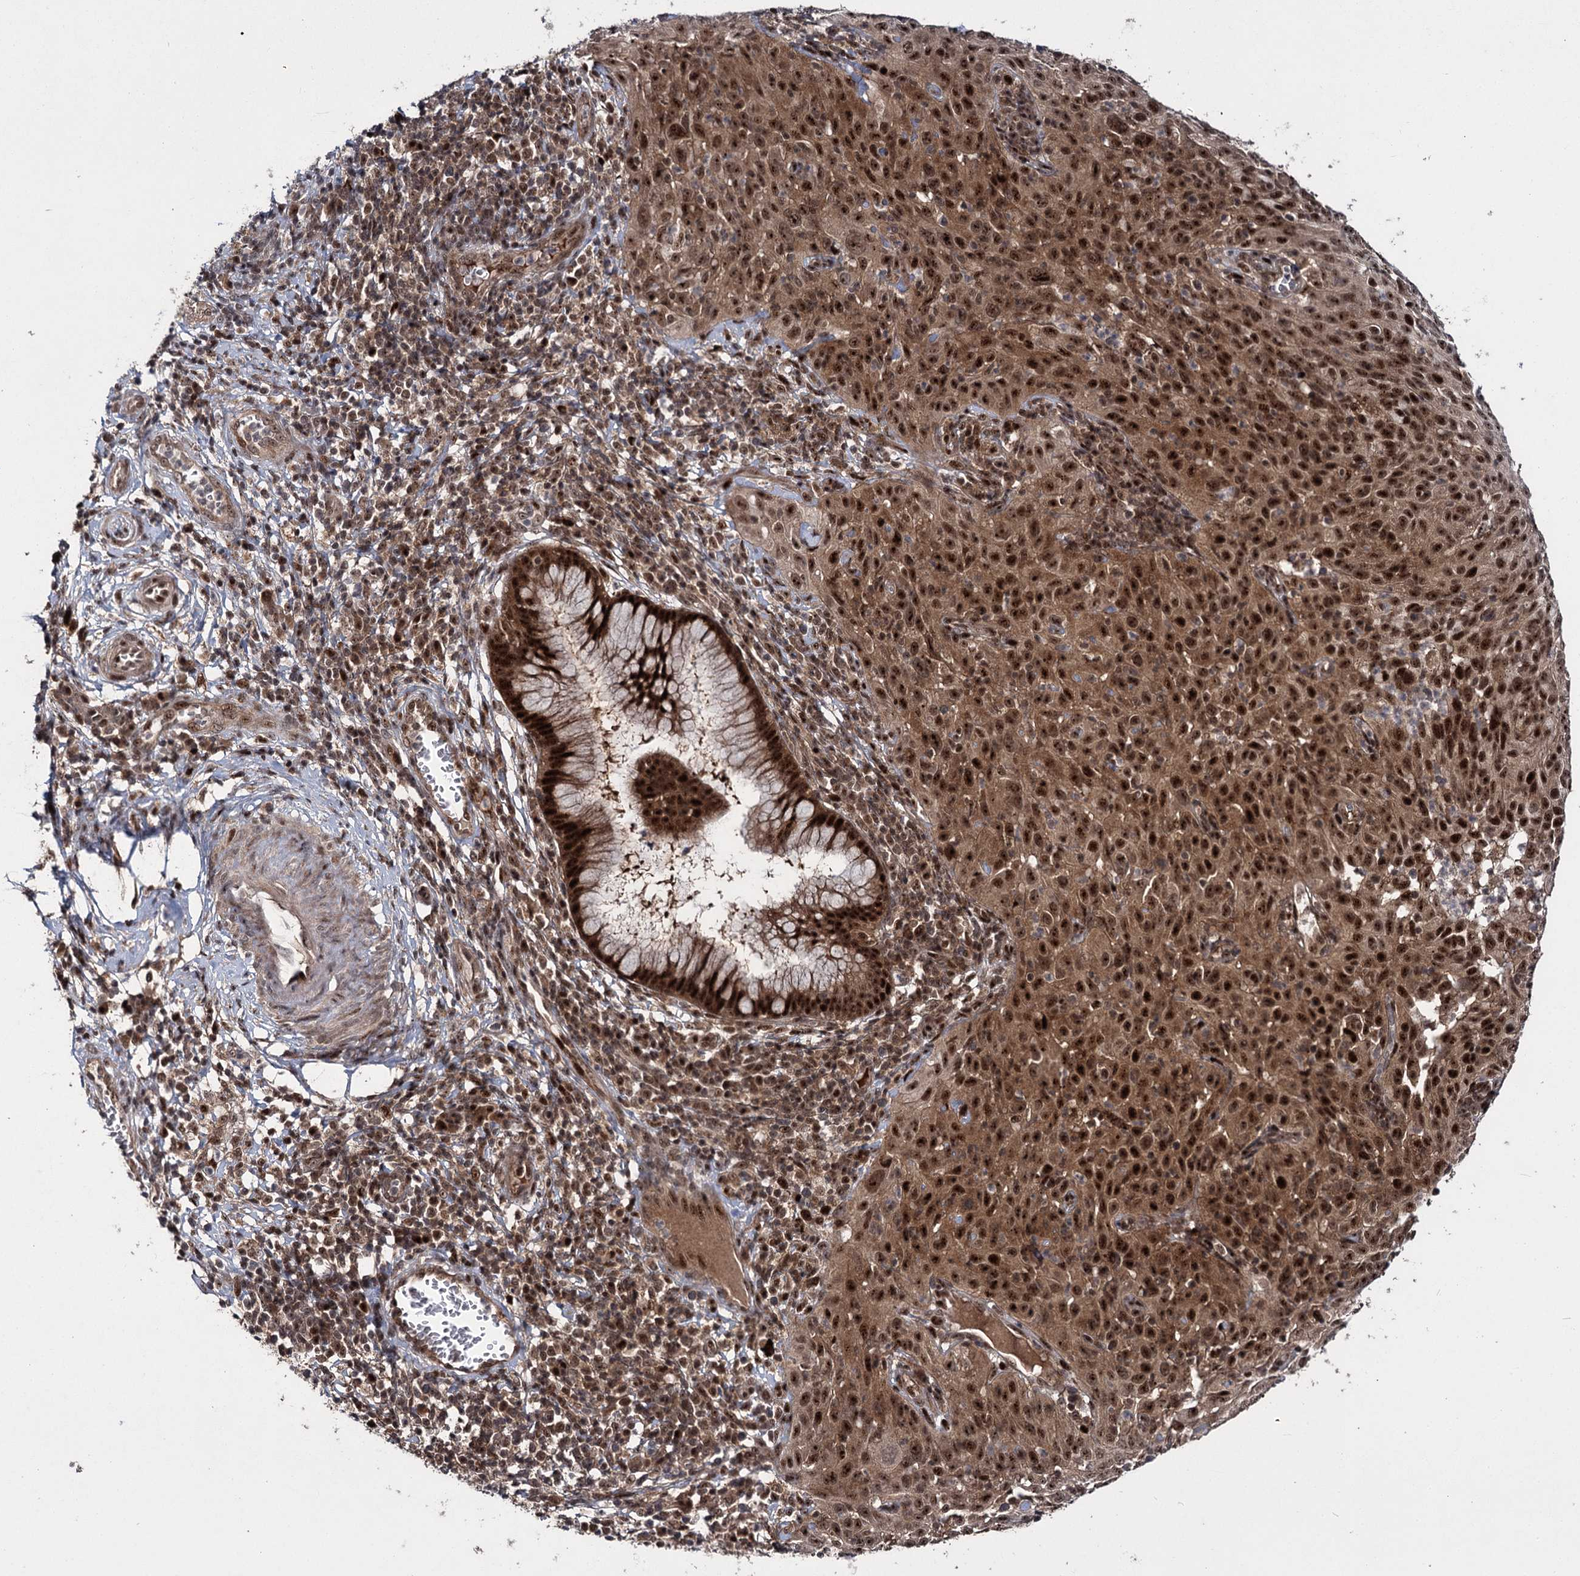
{"staining": {"intensity": "strong", "quantity": ">75%", "location": "cytoplasmic/membranous,nuclear"}, "tissue": "cervical cancer", "cell_type": "Tumor cells", "image_type": "cancer", "snomed": [{"axis": "morphology", "description": "Squamous cell carcinoma, NOS"}, {"axis": "topography", "description": "Cervix"}], "caption": "Human cervical cancer stained for a protein (brown) reveals strong cytoplasmic/membranous and nuclear positive positivity in about >75% of tumor cells.", "gene": "MKNK2", "patient": {"sex": "female", "age": 31}}